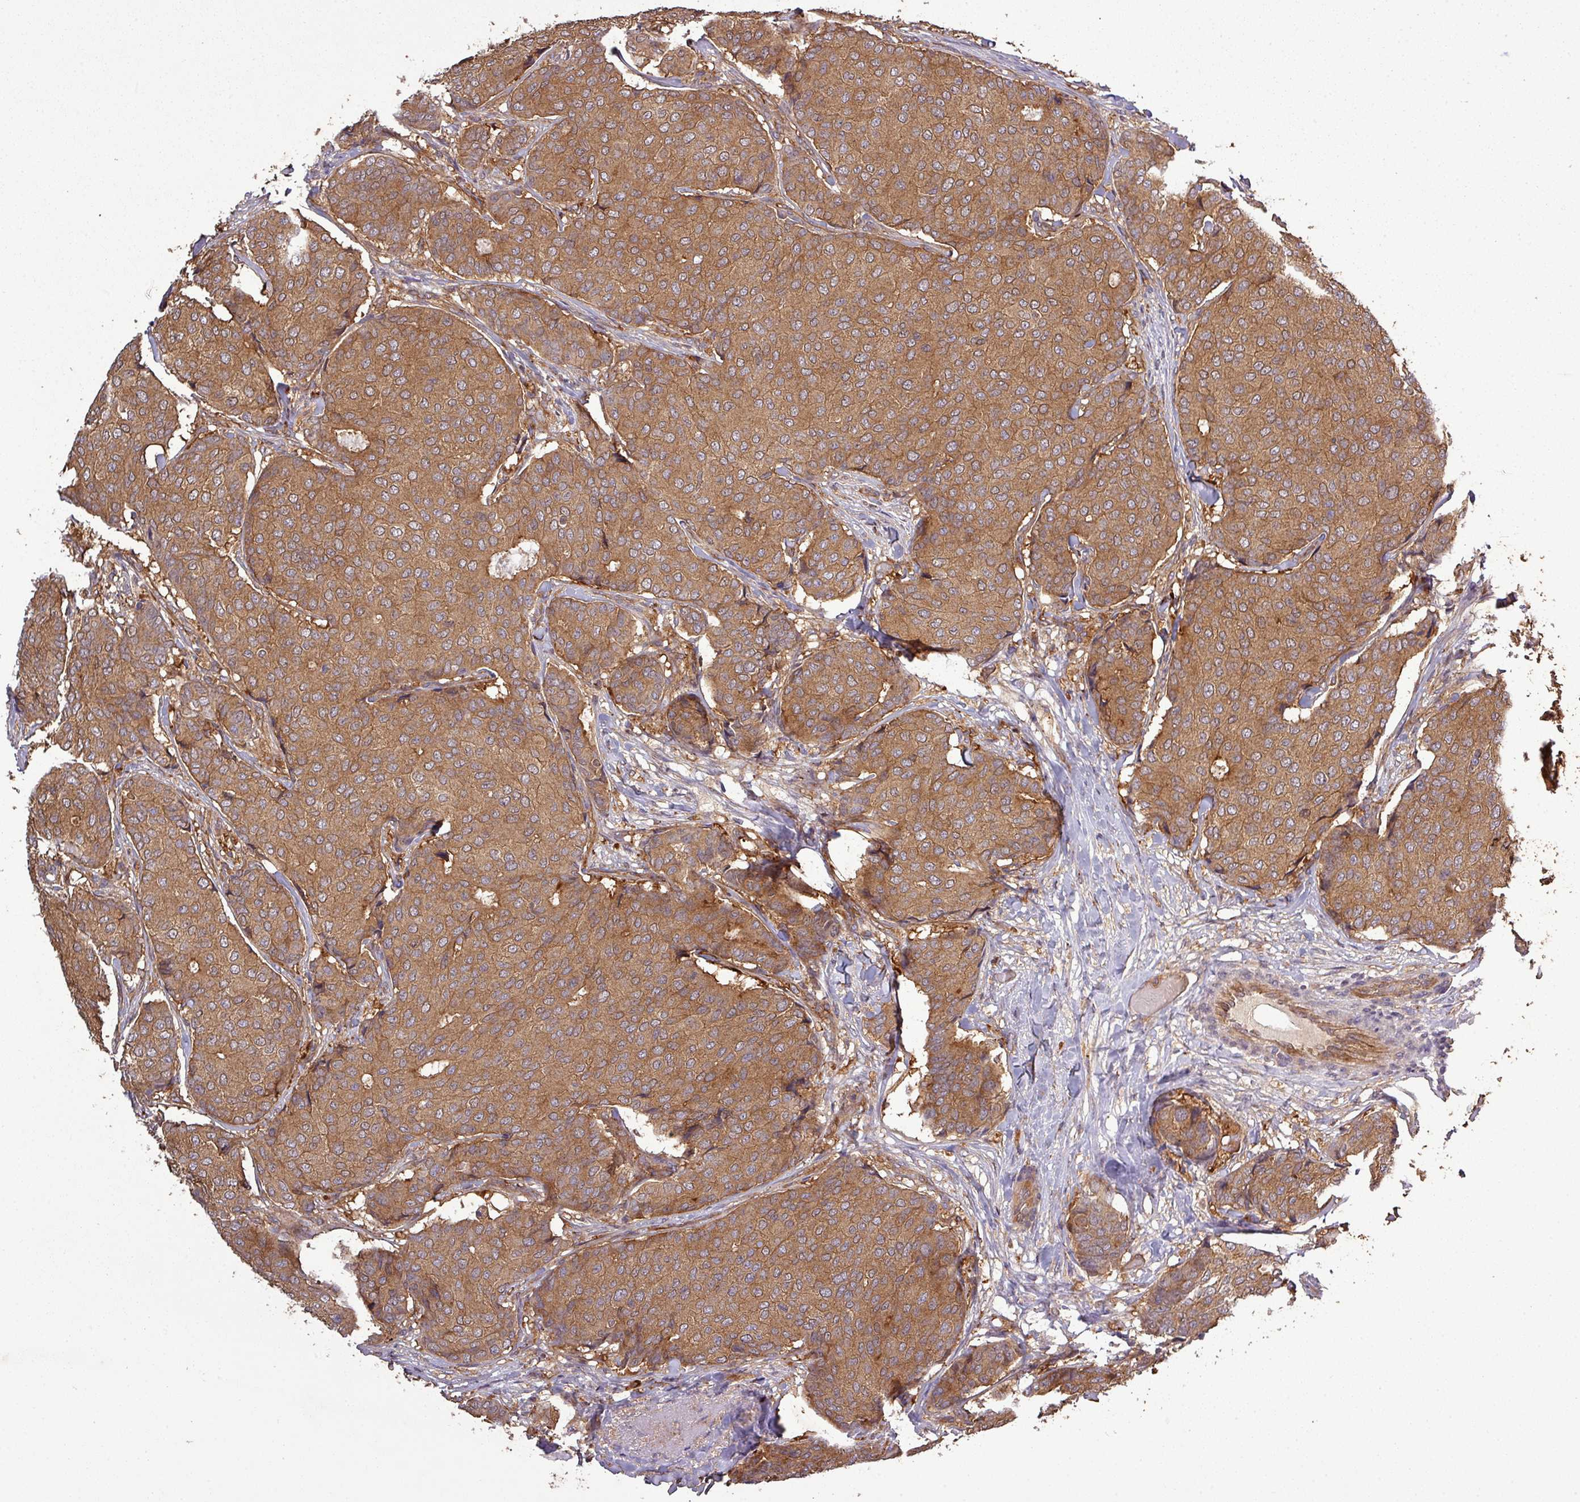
{"staining": {"intensity": "moderate", "quantity": ">75%", "location": "cytoplasmic/membranous"}, "tissue": "breast cancer", "cell_type": "Tumor cells", "image_type": "cancer", "snomed": [{"axis": "morphology", "description": "Duct carcinoma"}, {"axis": "topography", "description": "Breast"}], "caption": "Immunohistochemical staining of breast cancer (infiltrating ductal carcinoma) shows medium levels of moderate cytoplasmic/membranous protein staining in approximately >75% of tumor cells.", "gene": "SIRPB2", "patient": {"sex": "female", "age": 75}}